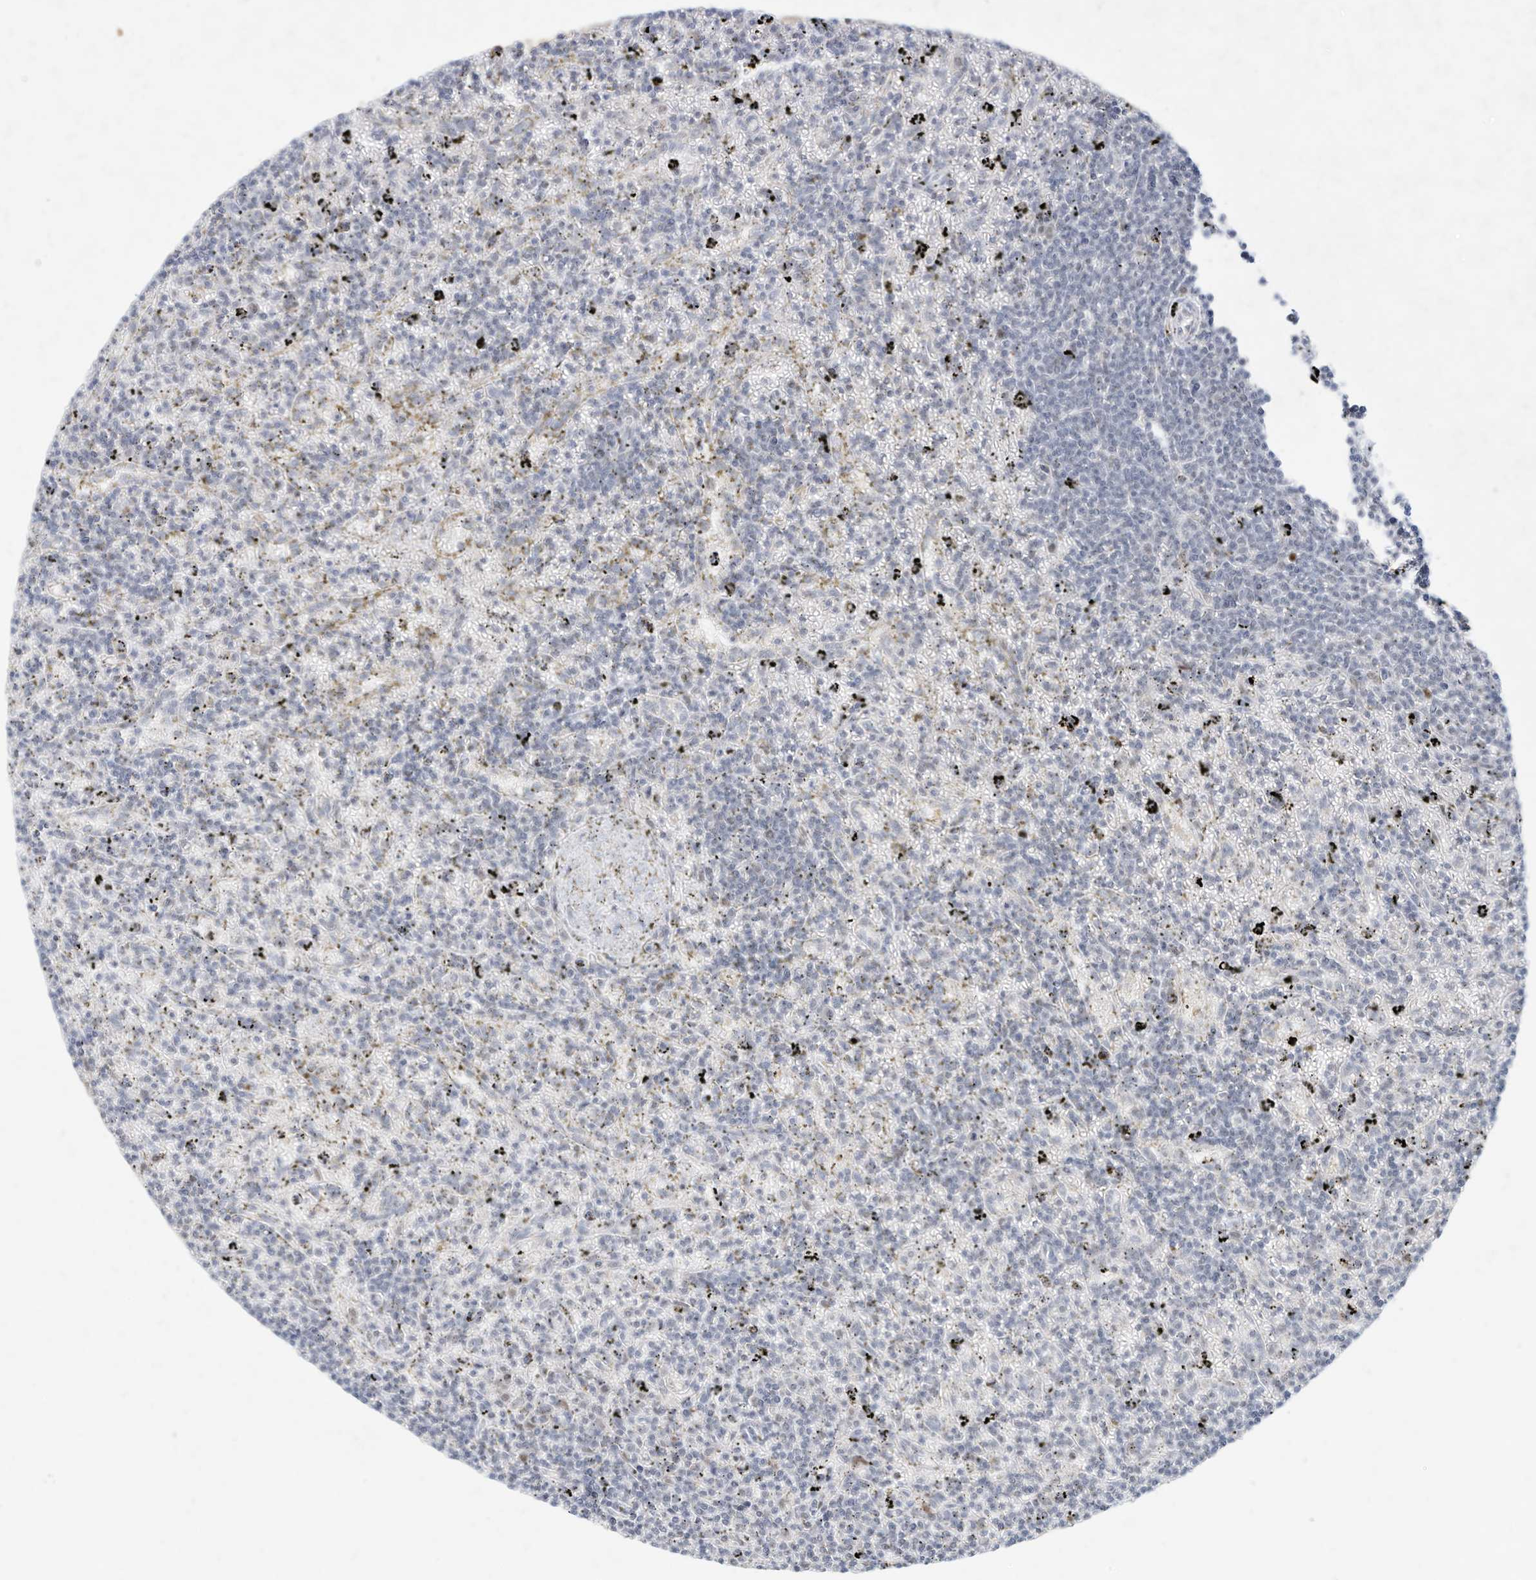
{"staining": {"intensity": "negative", "quantity": "none", "location": "none"}, "tissue": "lymphoma", "cell_type": "Tumor cells", "image_type": "cancer", "snomed": [{"axis": "morphology", "description": "Malignant lymphoma, non-Hodgkin's type, Low grade"}, {"axis": "topography", "description": "Spleen"}], "caption": "The IHC image has no significant expression in tumor cells of malignant lymphoma, non-Hodgkin's type (low-grade) tissue.", "gene": "OGT", "patient": {"sex": "male", "age": 76}}